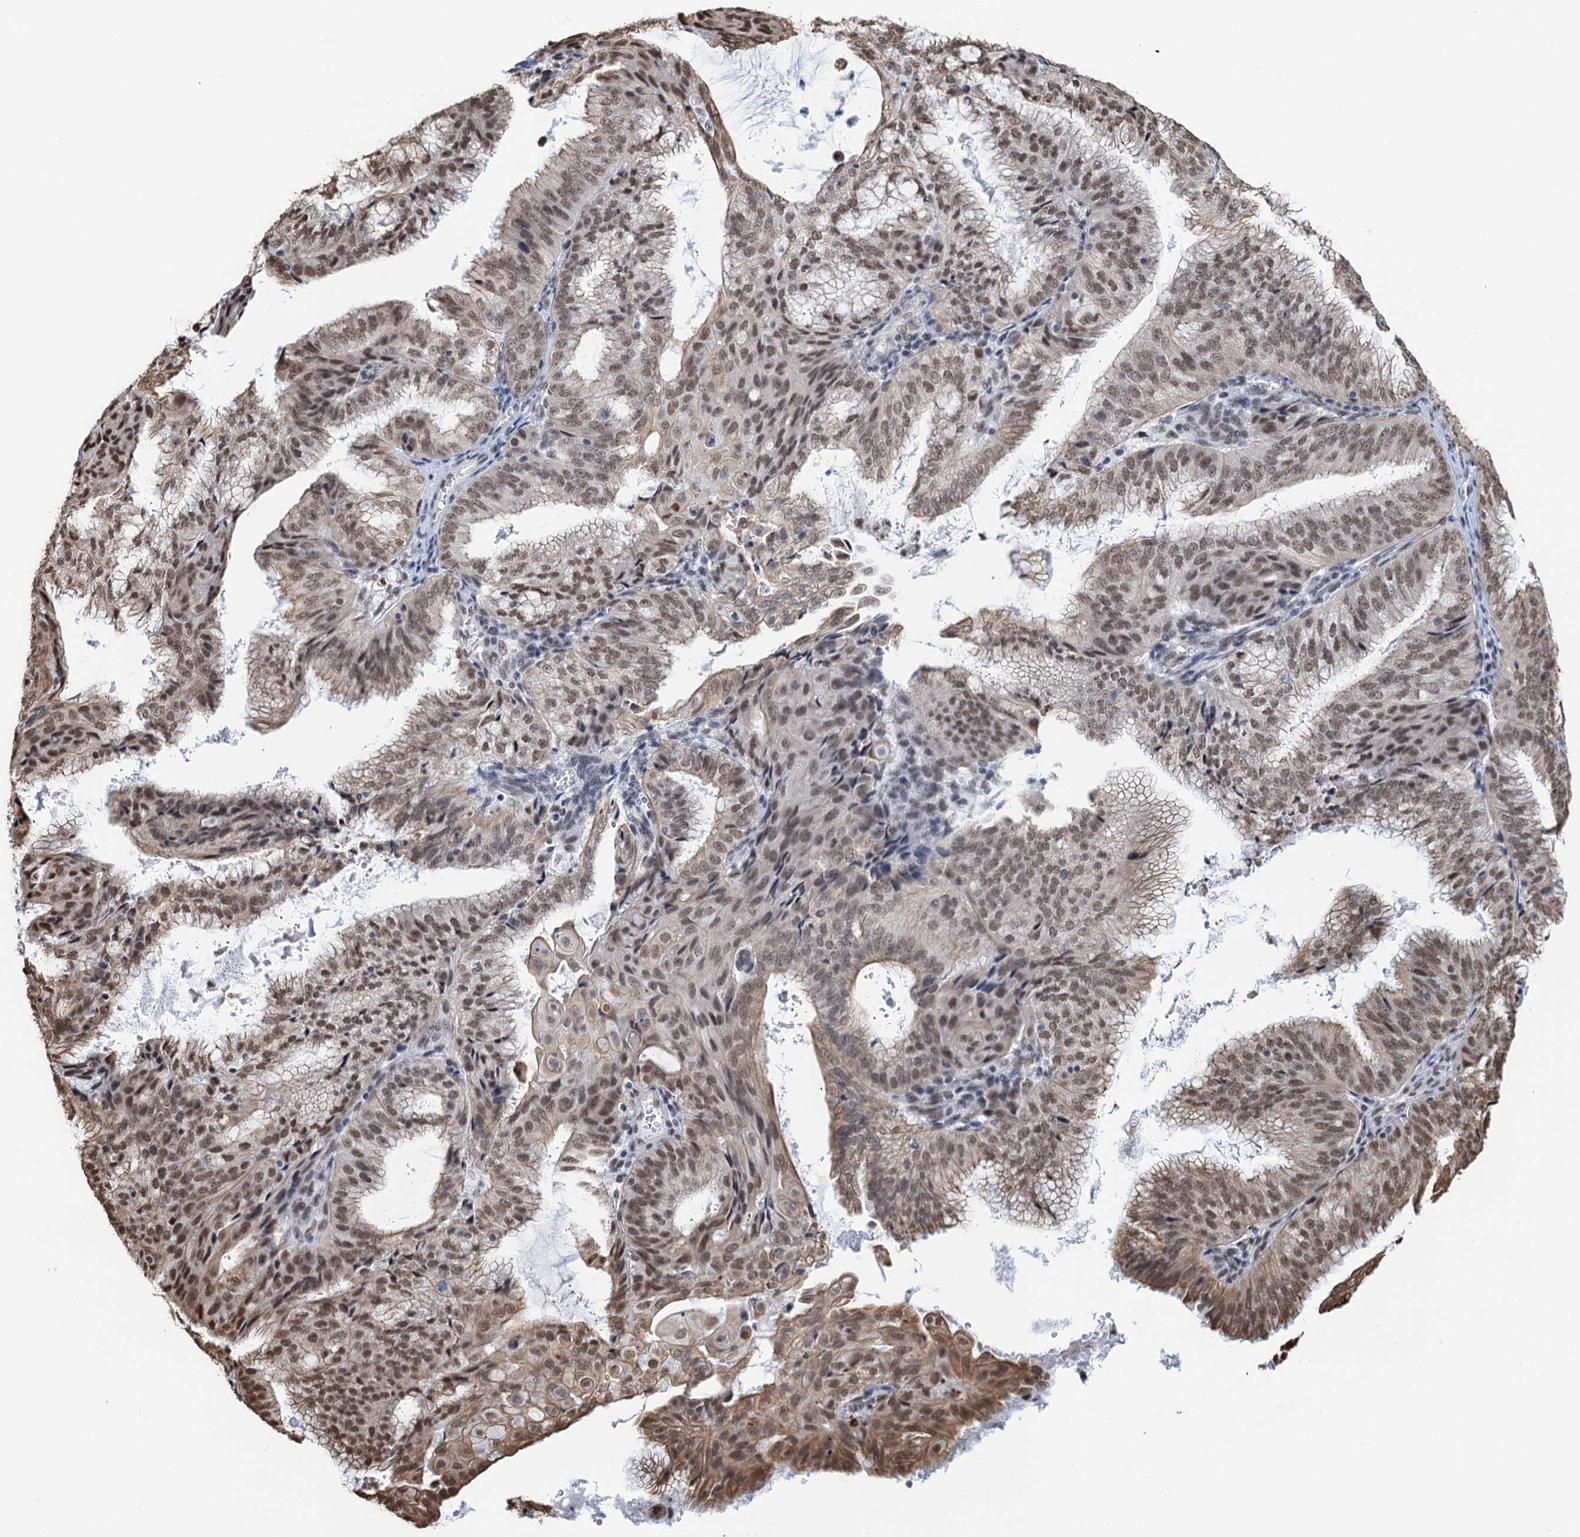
{"staining": {"intensity": "moderate", "quantity": ">75%", "location": "nuclear"}, "tissue": "endometrial cancer", "cell_type": "Tumor cells", "image_type": "cancer", "snomed": [{"axis": "morphology", "description": "Adenocarcinoma, NOS"}, {"axis": "topography", "description": "Endometrium"}], "caption": "A high-resolution histopathology image shows immunohistochemistry staining of endometrial adenocarcinoma, which demonstrates moderate nuclear staining in approximately >75% of tumor cells.", "gene": "ZNF609", "patient": {"sex": "female", "age": 49}}